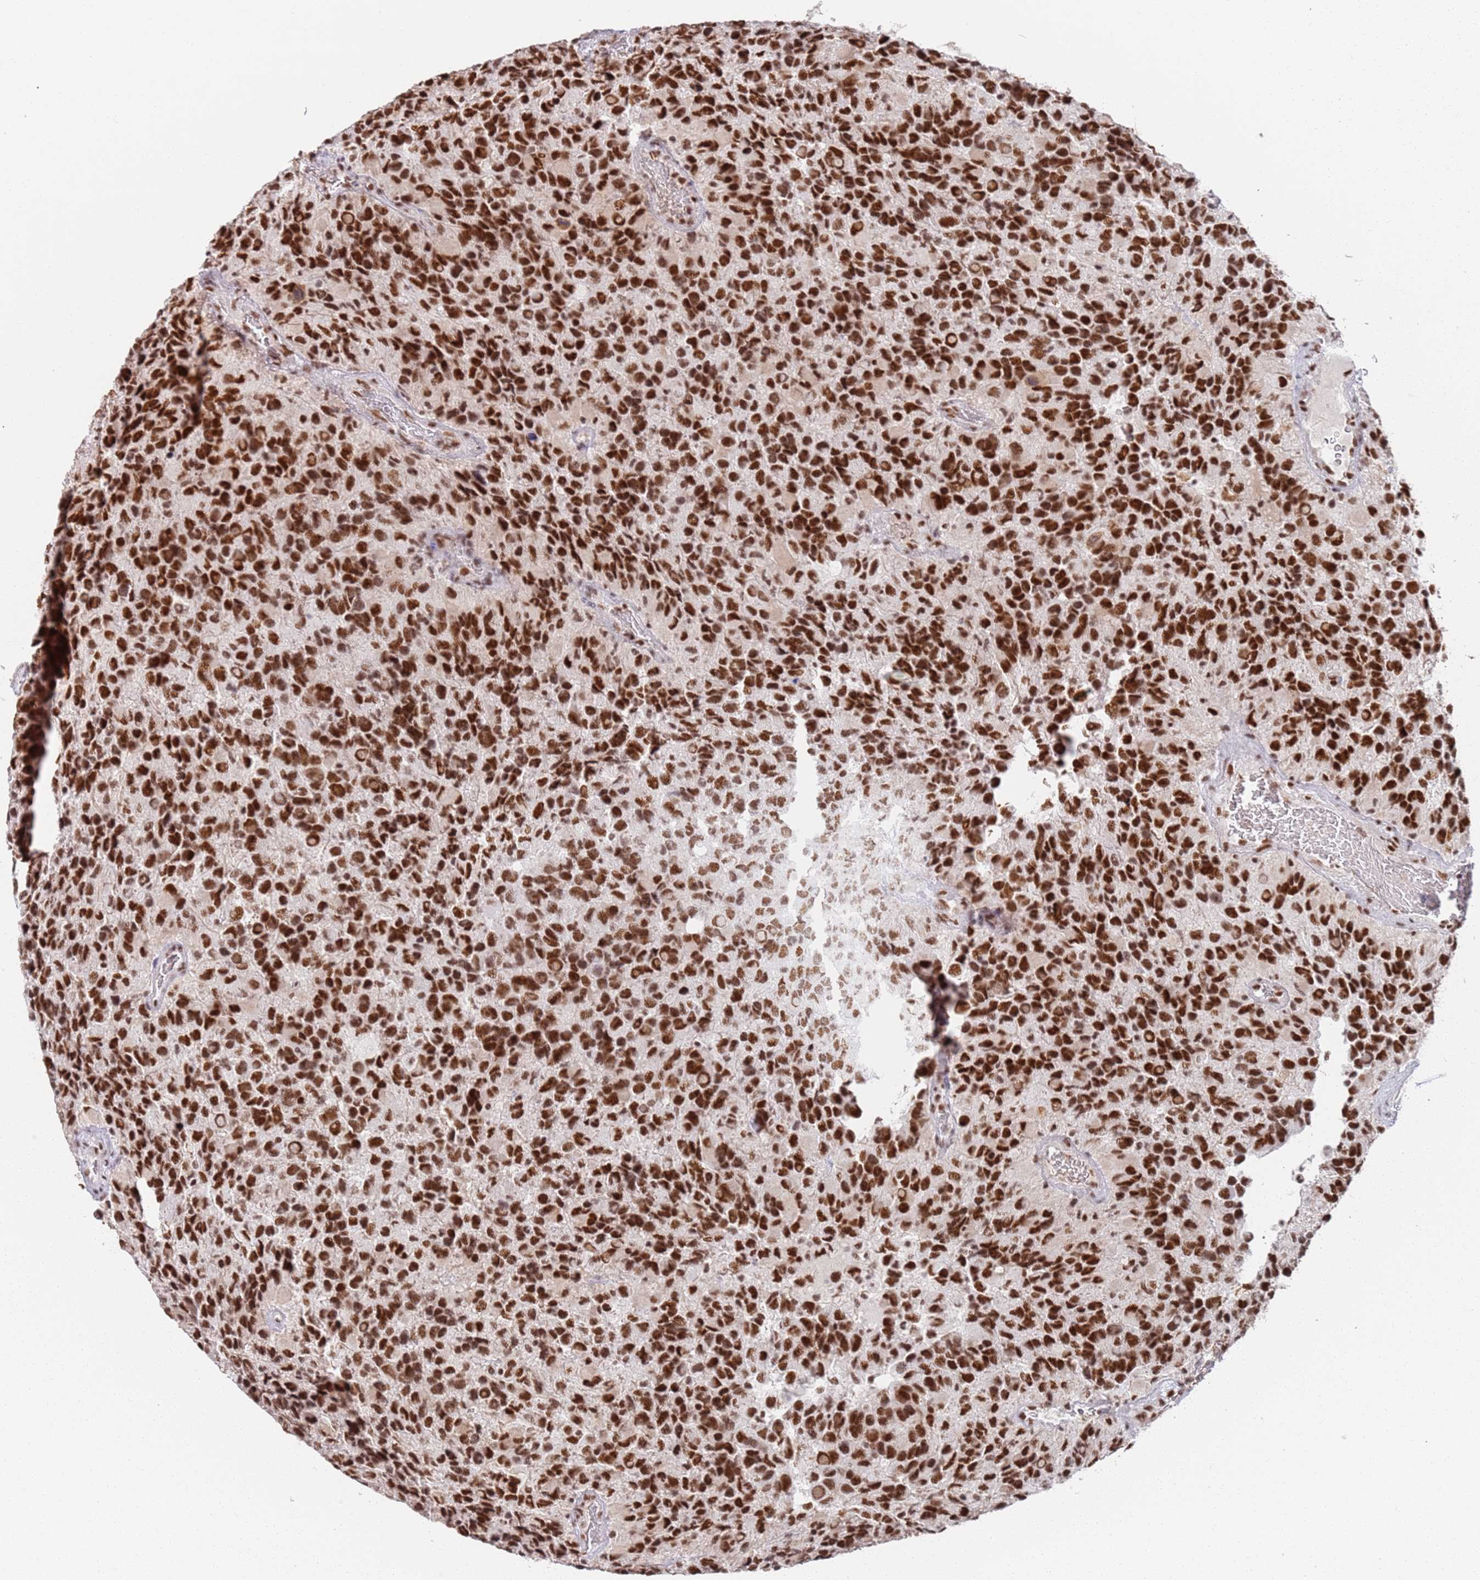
{"staining": {"intensity": "strong", "quantity": ">75%", "location": "nuclear"}, "tissue": "glioma", "cell_type": "Tumor cells", "image_type": "cancer", "snomed": [{"axis": "morphology", "description": "Glioma, malignant, High grade"}, {"axis": "topography", "description": "Brain"}], "caption": "Glioma stained with a brown dye demonstrates strong nuclear positive positivity in about >75% of tumor cells.", "gene": "AKAP8L", "patient": {"sex": "male", "age": 77}}